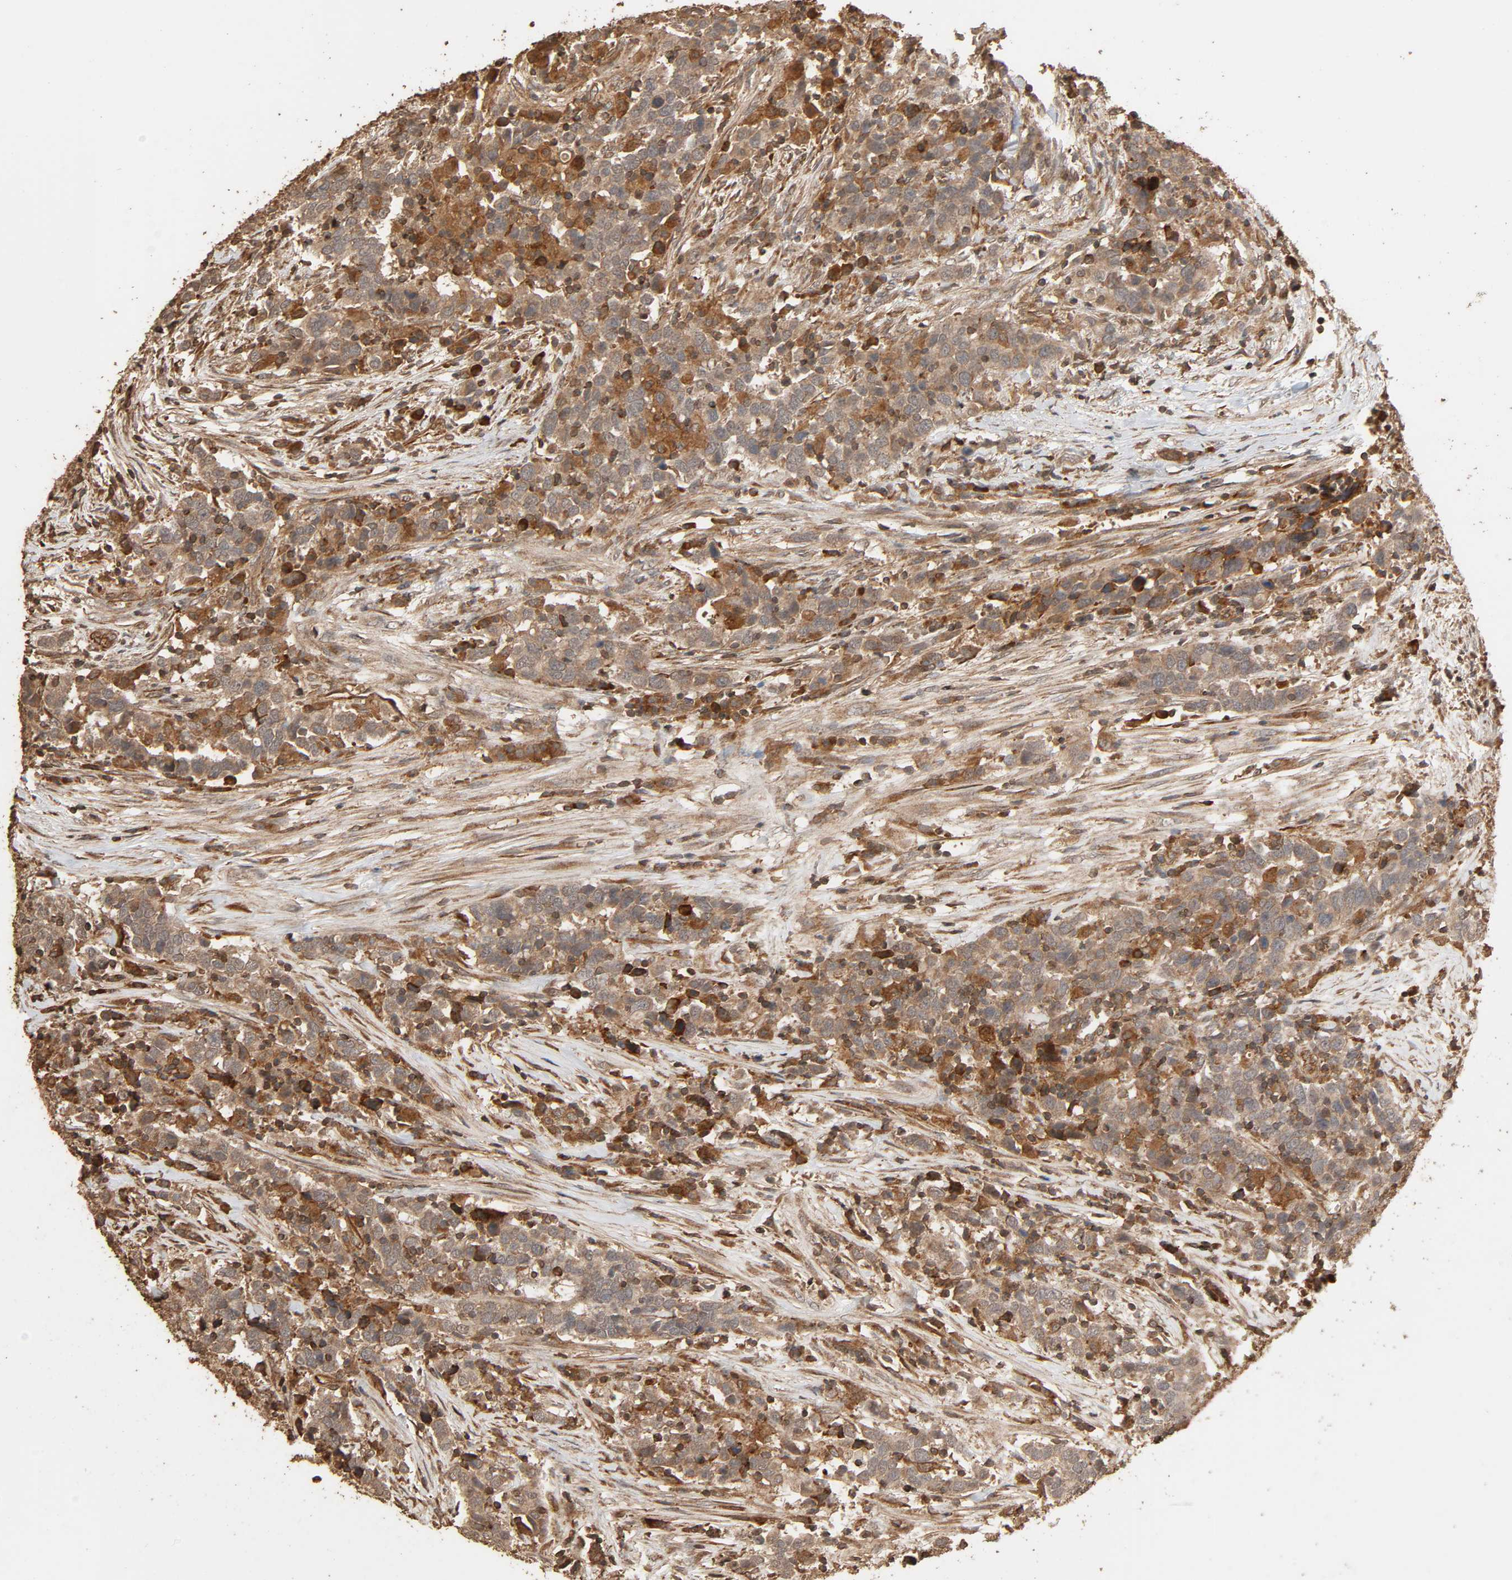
{"staining": {"intensity": "moderate", "quantity": ">75%", "location": "cytoplasmic/membranous"}, "tissue": "urothelial cancer", "cell_type": "Tumor cells", "image_type": "cancer", "snomed": [{"axis": "morphology", "description": "Urothelial carcinoma, High grade"}, {"axis": "topography", "description": "Urinary bladder"}], "caption": "Tumor cells exhibit medium levels of moderate cytoplasmic/membranous staining in about >75% of cells in human urothelial cancer.", "gene": "RPS6KA6", "patient": {"sex": "male", "age": 61}}